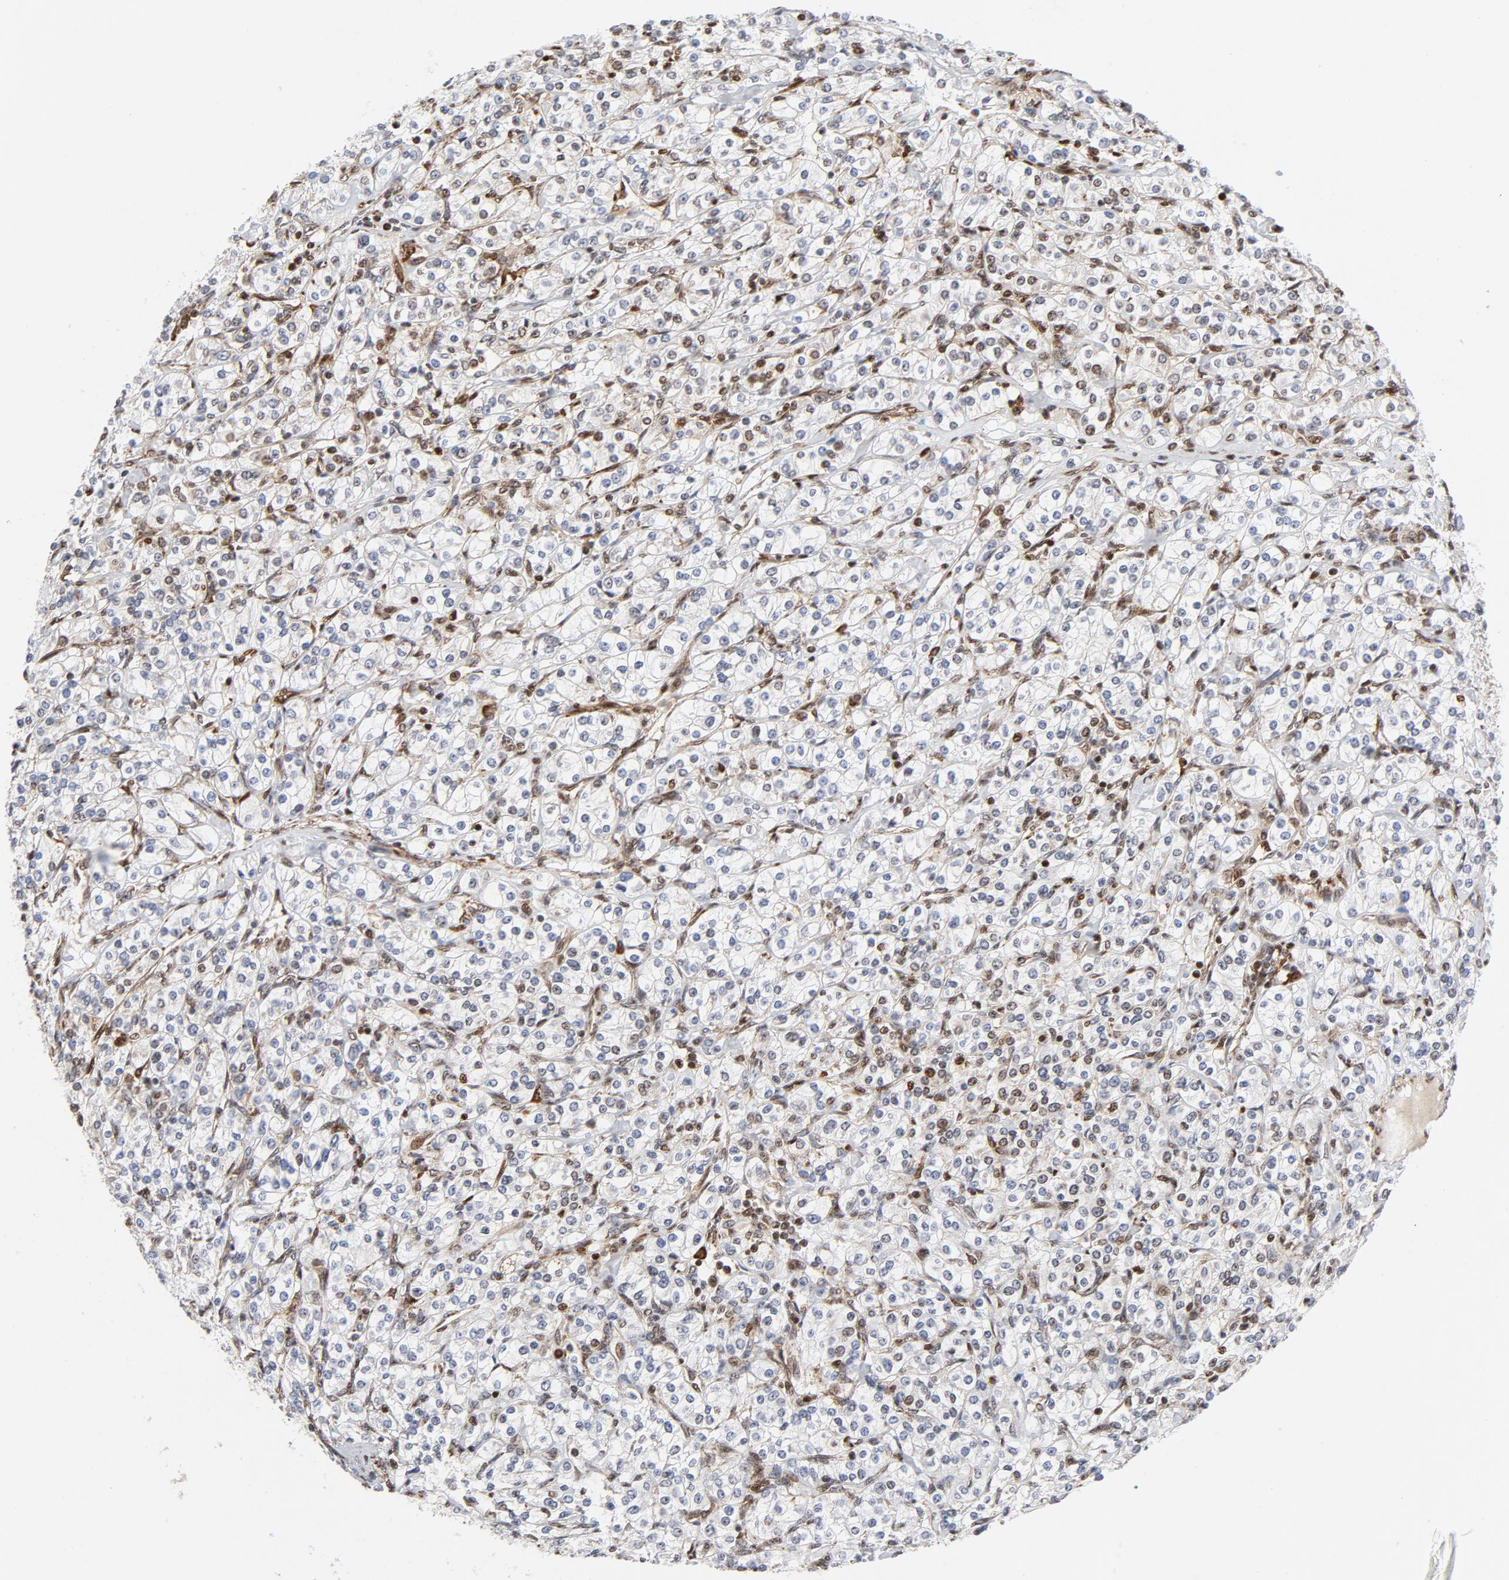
{"staining": {"intensity": "moderate", "quantity": "25%-75%", "location": "cytoplasmic/membranous,nuclear"}, "tissue": "renal cancer", "cell_type": "Tumor cells", "image_type": "cancer", "snomed": [{"axis": "morphology", "description": "Adenocarcinoma, NOS"}, {"axis": "topography", "description": "Kidney"}], "caption": "High-magnification brightfield microscopy of renal cancer (adenocarcinoma) stained with DAB (3,3'-diaminobenzidine) (brown) and counterstained with hematoxylin (blue). tumor cells exhibit moderate cytoplasmic/membranous and nuclear staining is appreciated in about25%-75% of cells.", "gene": "CYCS", "patient": {"sex": "male", "age": 77}}